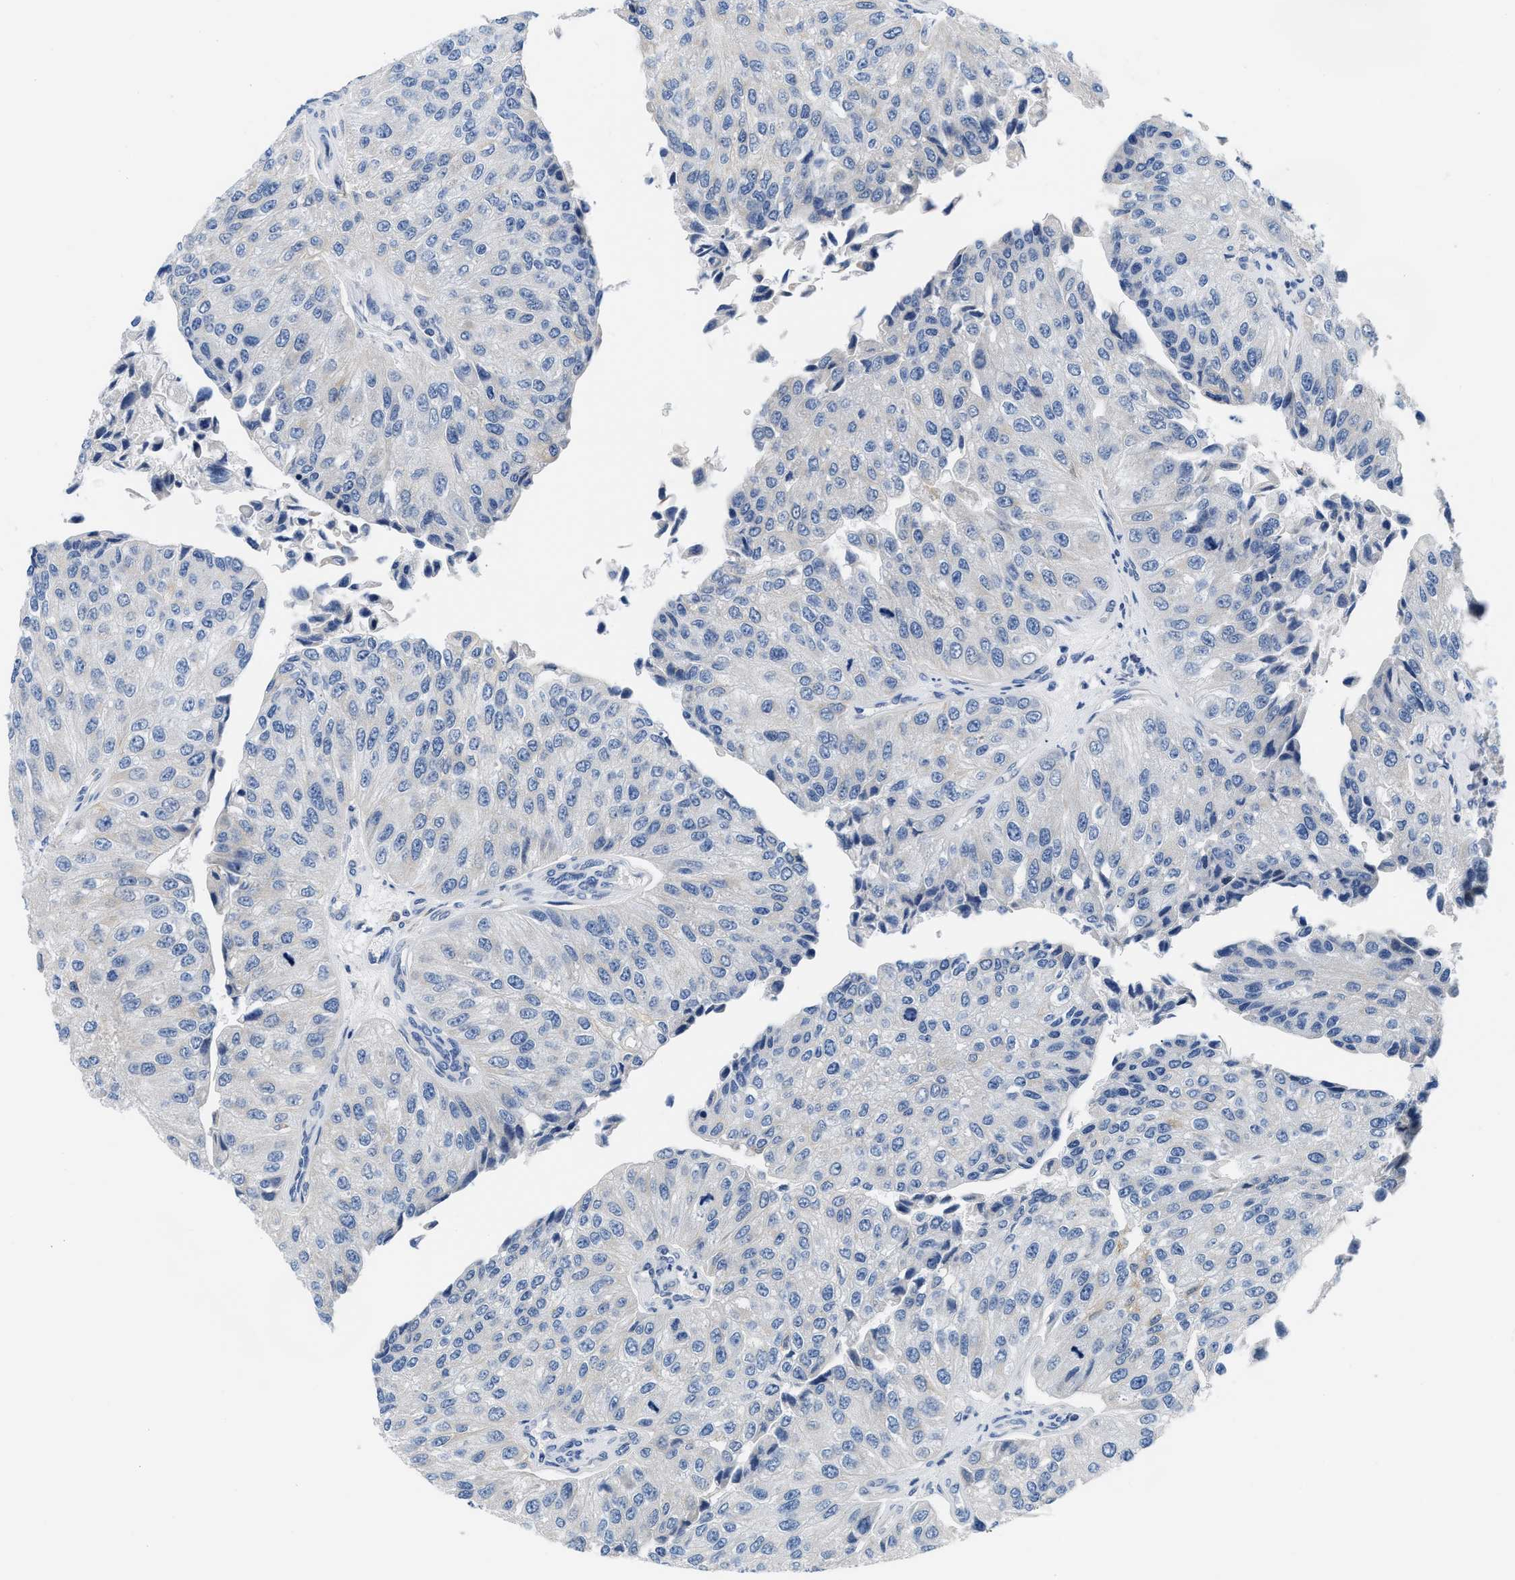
{"staining": {"intensity": "negative", "quantity": "none", "location": "none"}, "tissue": "urothelial cancer", "cell_type": "Tumor cells", "image_type": "cancer", "snomed": [{"axis": "morphology", "description": "Urothelial carcinoma, High grade"}, {"axis": "topography", "description": "Kidney"}, {"axis": "topography", "description": "Urinary bladder"}], "caption": "High magnification brightfield microscopy of urothelial cancer stained with DAB (brown) and counterstained with hematoxylin (blue): tumor cells show no significant staining.", "gene": "HDHD3", "patient": {"sex": "male", "age": 77}}